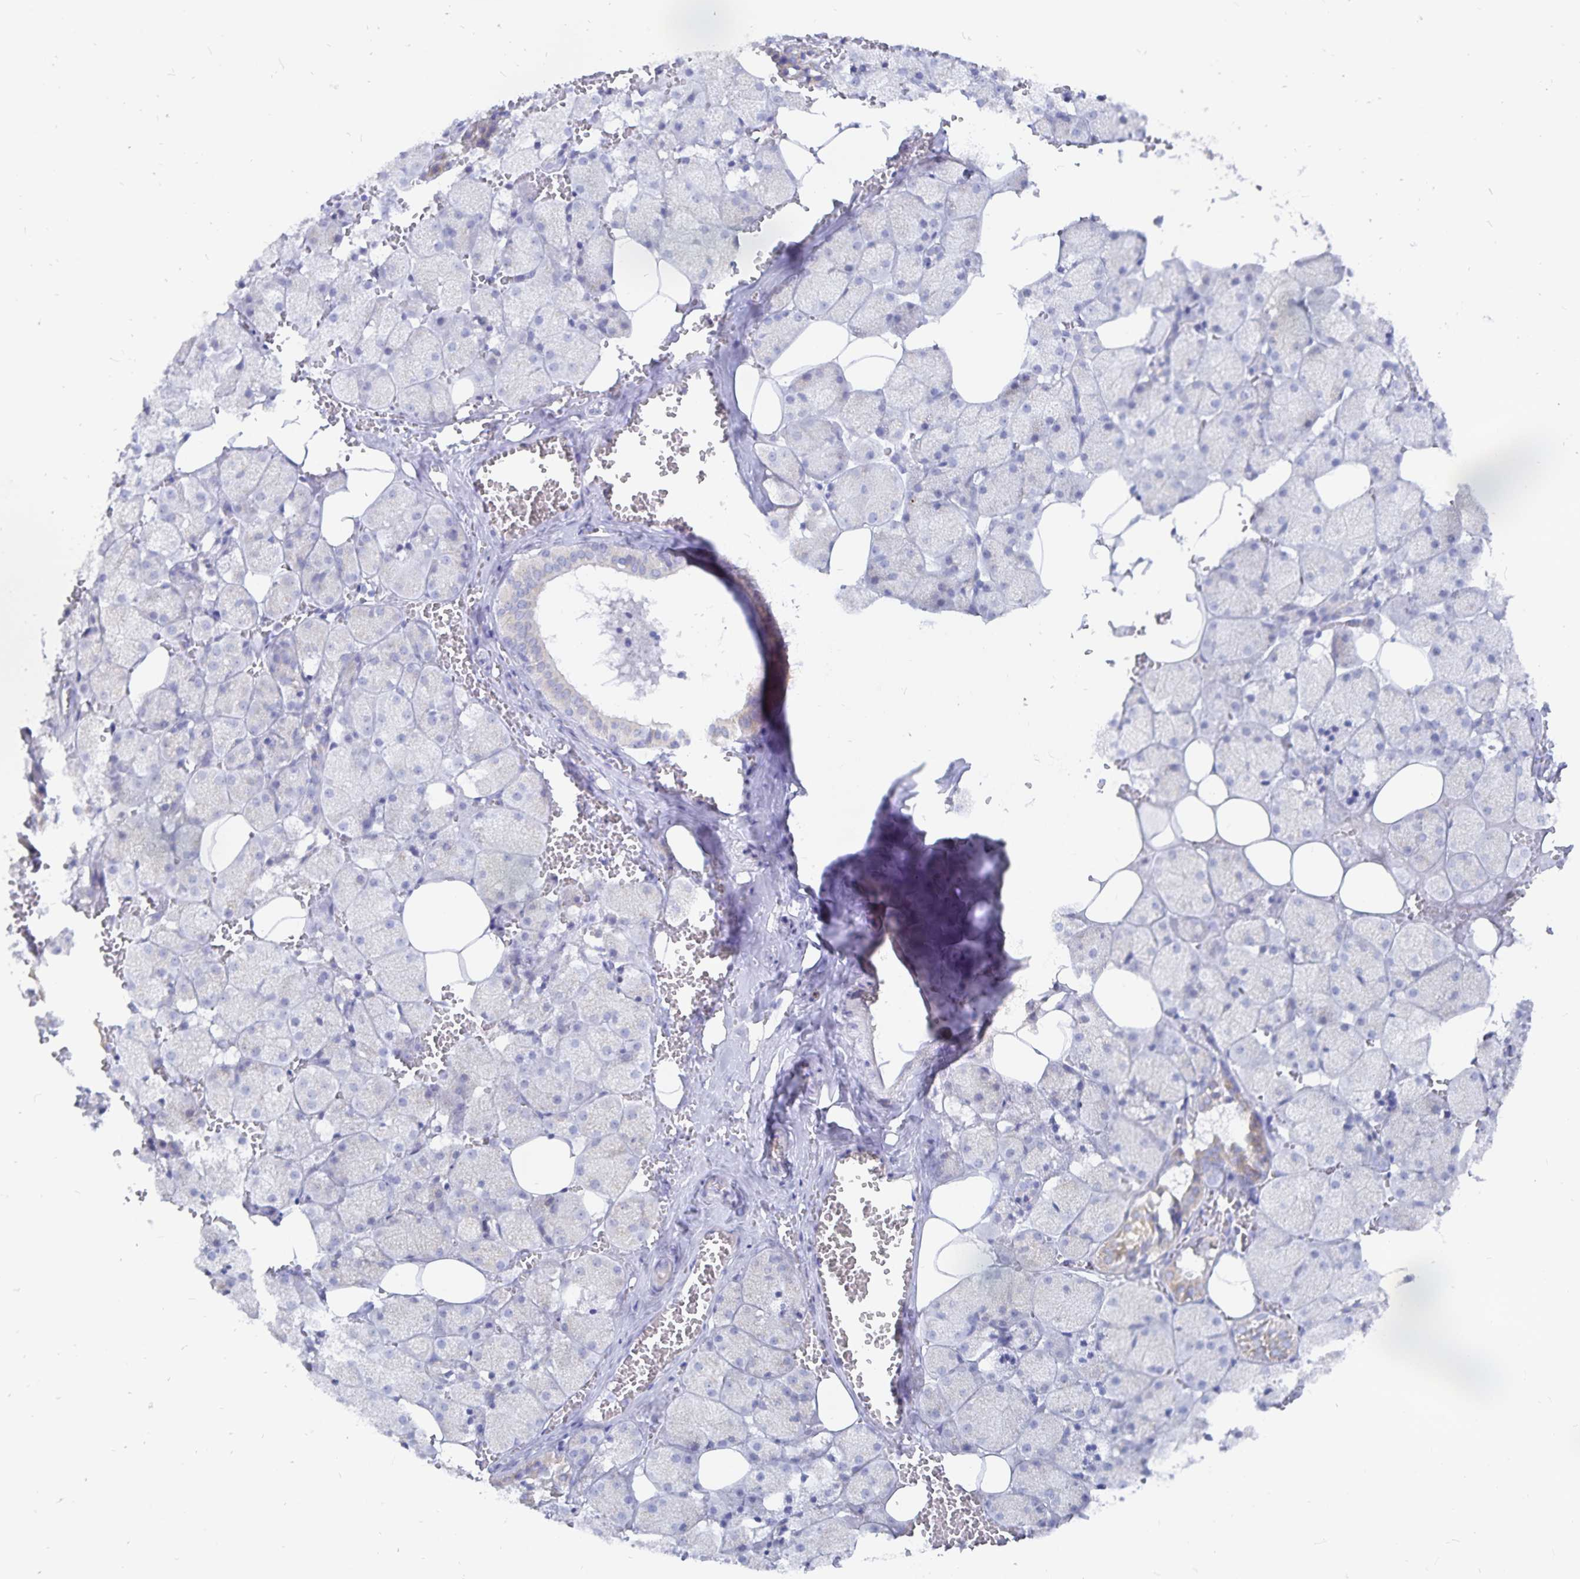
{"staining": {"intensity": "weak", "quantity": "25%-75%", "location": "cytoplasmic/membranous"}, "tissue": "salivary gland", "cell_type": "Glandular cells", "image_type": "normal", "snomed": [{"axis": "morphology", "description": "Normal tissue, NOS"}, {"axis": "topography", "description": "Salivary gland"}, {"axis": "topography", "description": "Peripheral nerve tissue"}], "caption": "Immunohistochemical staining of unremarkable salivary gland displays 25%-75% levels of weak cytoplasmic/membranous protein expression in about 25%-75% of glandular cells.", "gene": "PKHD1", "patient": {"sex": "male", "age": 38}}